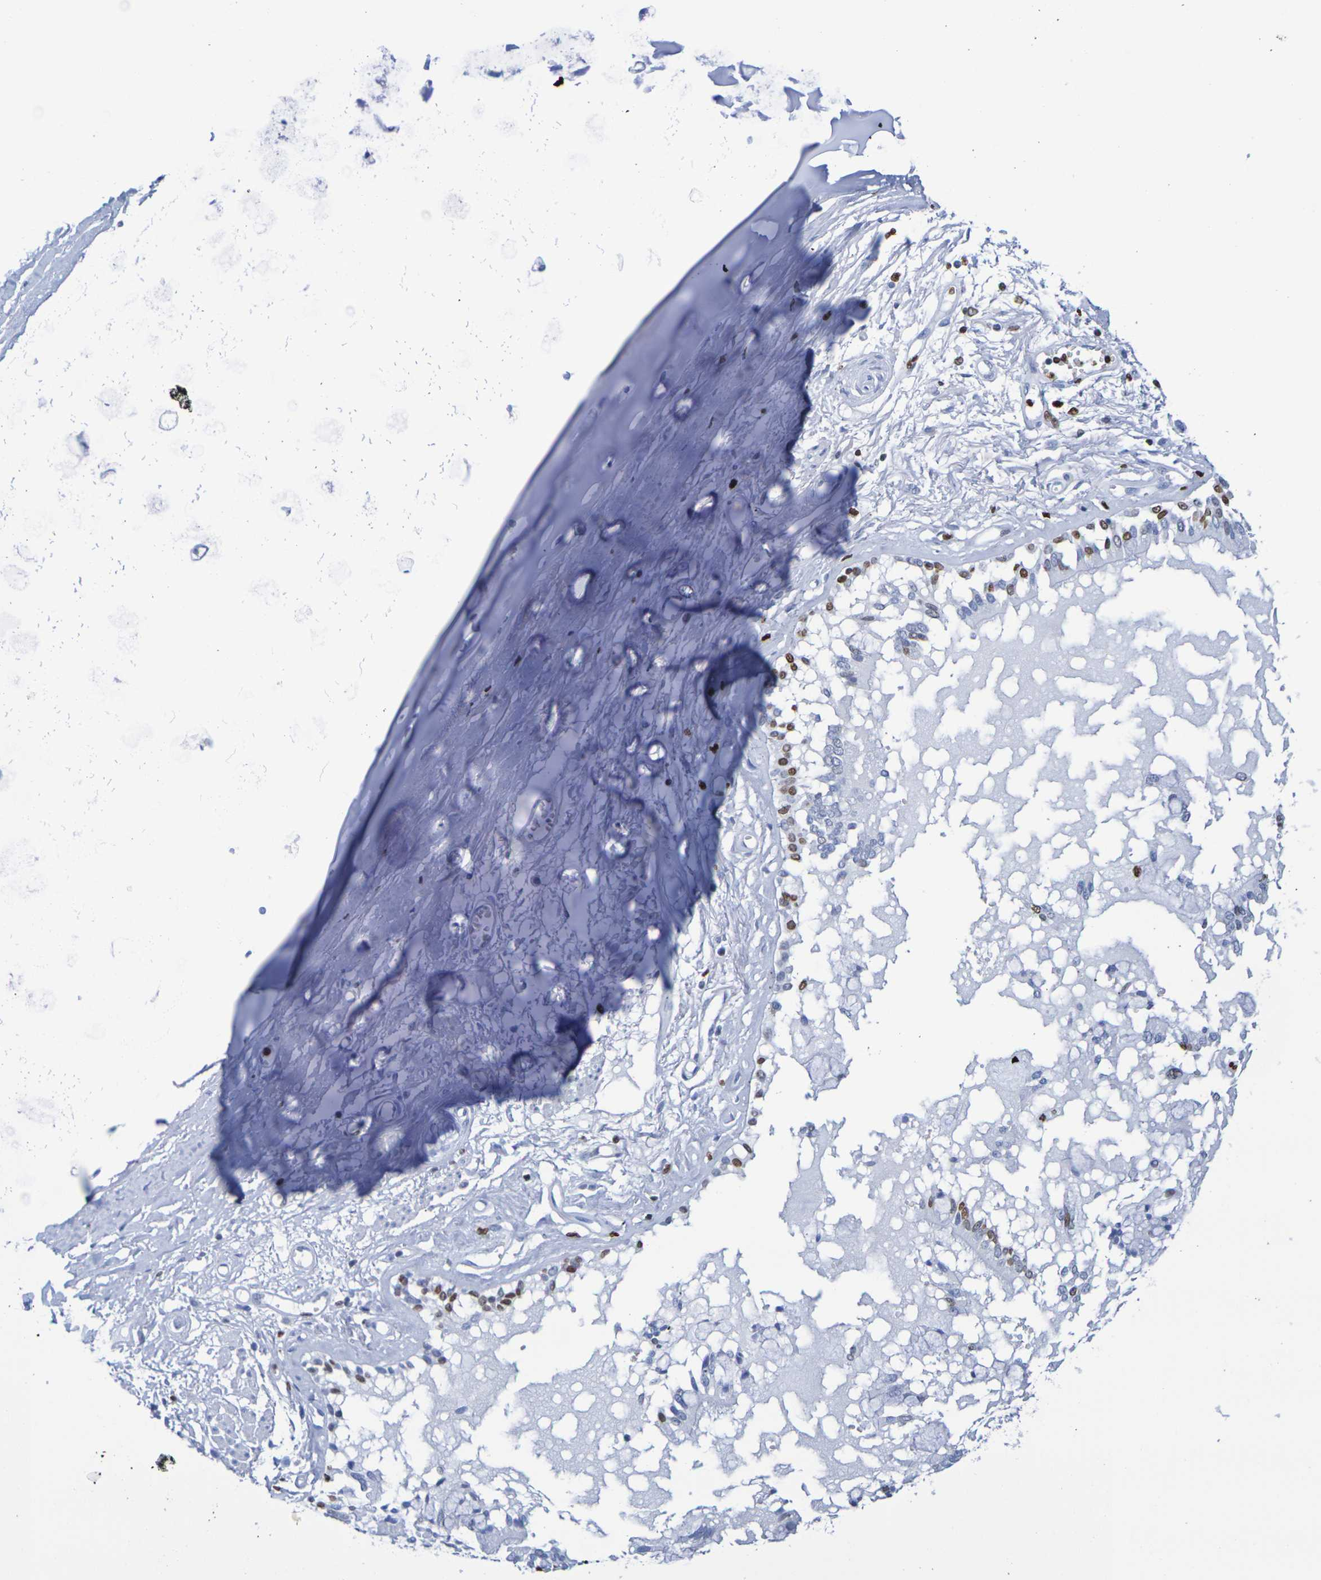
{"staining": {"intensity": "moderate", "quantity": "25%-75%", "location": "nuclear"}, "tissue": "bronchus", "cell_type": "Respiratory epithelial cells", "image_type": "normal", "snomed": [{"axis": "morphology", "description": "Normal tissue, NOS"}, {"axis": "morphology", "description": "Inflammation, NOS"}, {"axis": "topography", "description": "Cartilage tissue"}, {"axis": "topography", "description": "Lung"}], "caption": "Immunohistochemistry of normal human bronchus demonstrates medium levels of moderate nuclear staining in about 25%-75% of respiratory epithelial cells.", "gene": "H1", "patient": {"sex": "male", "age": 71}}